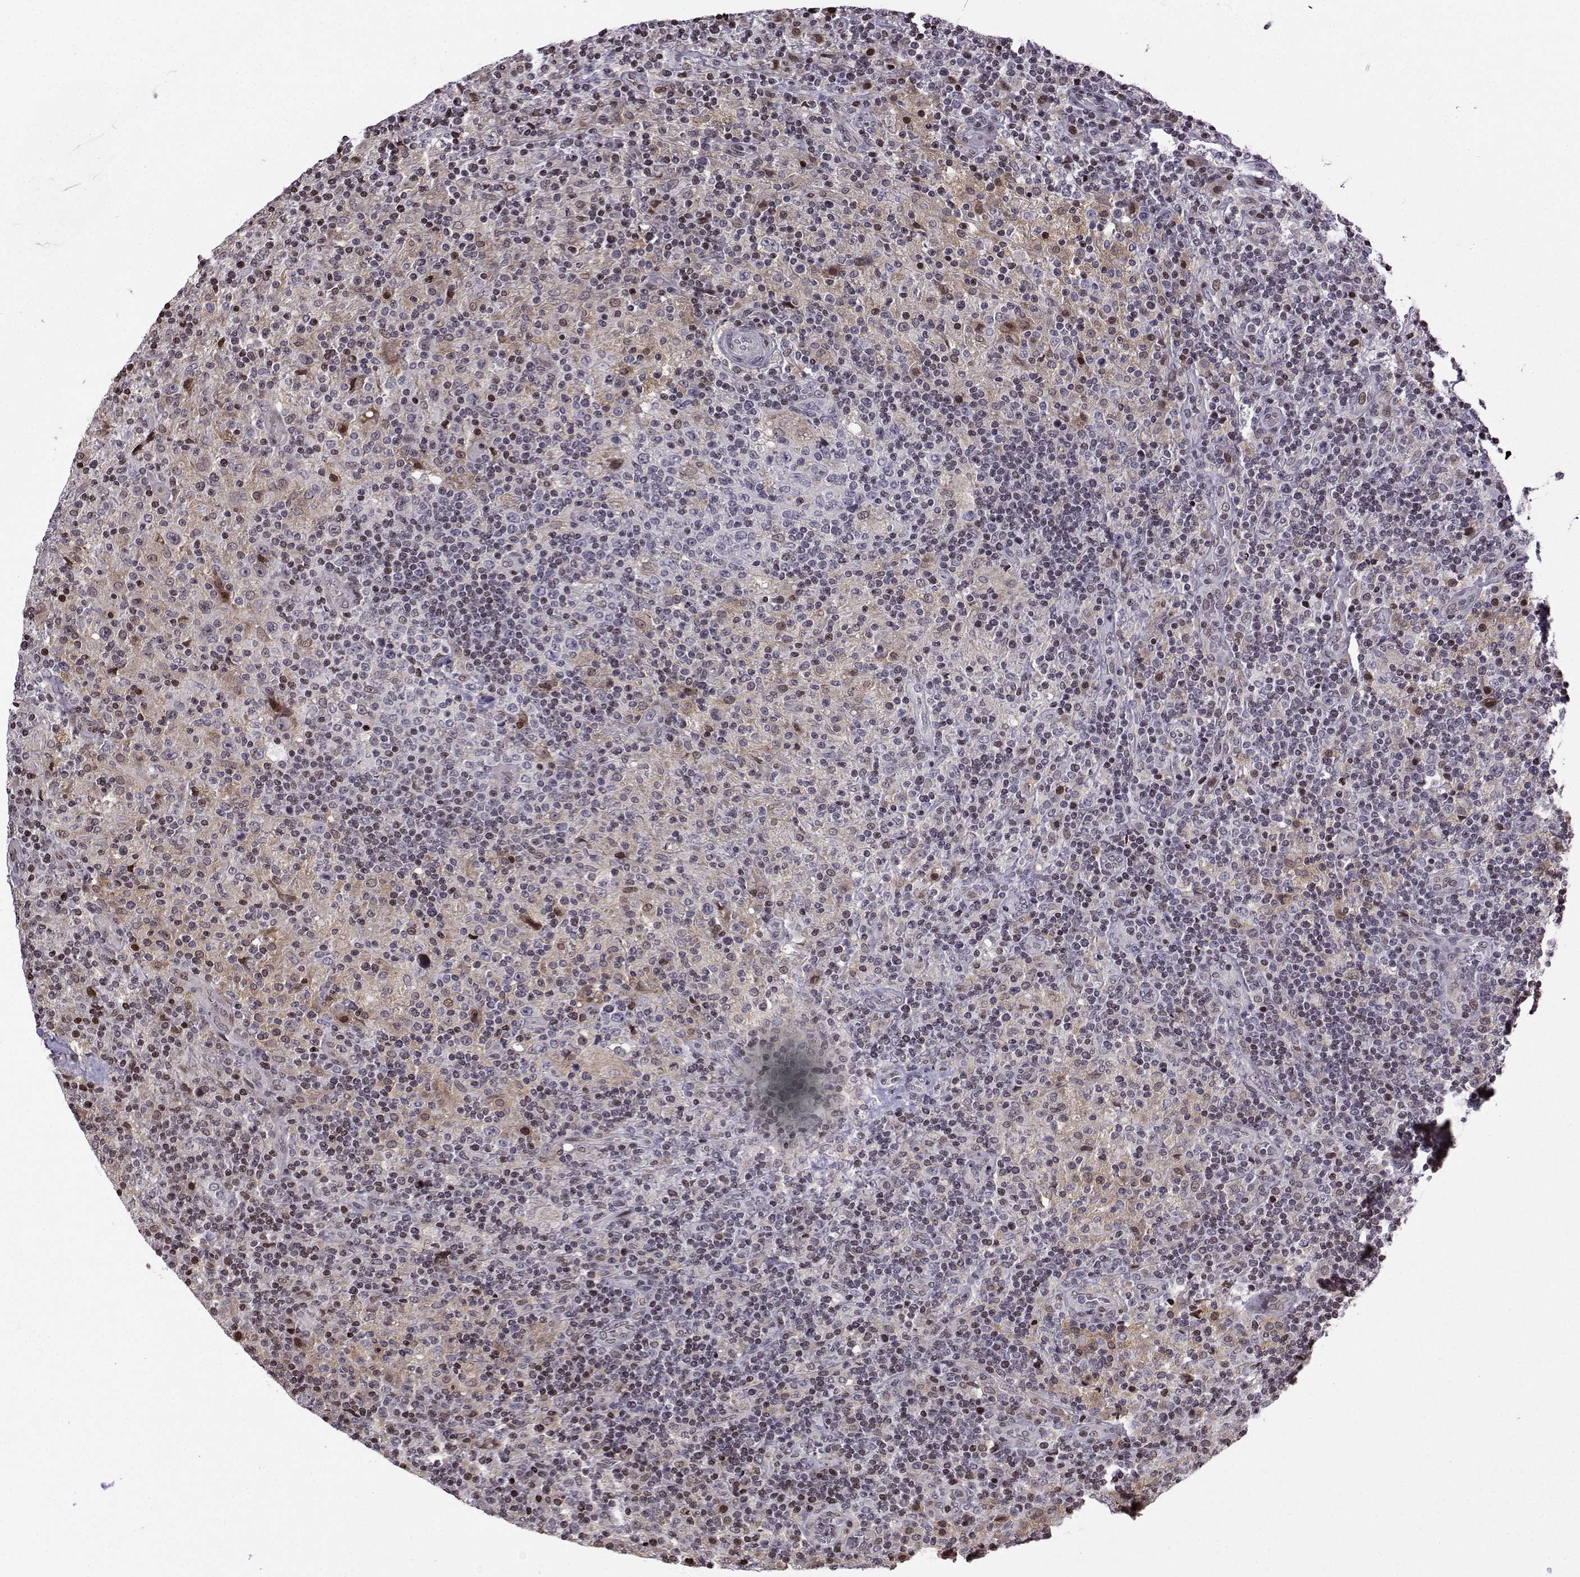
{"staining": {"intensity": "negative", "quantity": "none", "location": "none"}, "tissue": "lymphoma", "cell_type": "Tumor cells", "image_type": "cancer", "snomed": [{"axis": "morphology", "description": "Hodgkin's disease, NOS"}, {"axis": "topography", "description": "Lymph node"}], "caption": "Image shows no significant protein expression in tumor cells of lymphoma.", "gene": "ZNF19", "patient": {"sex": "male", "age": 70}}